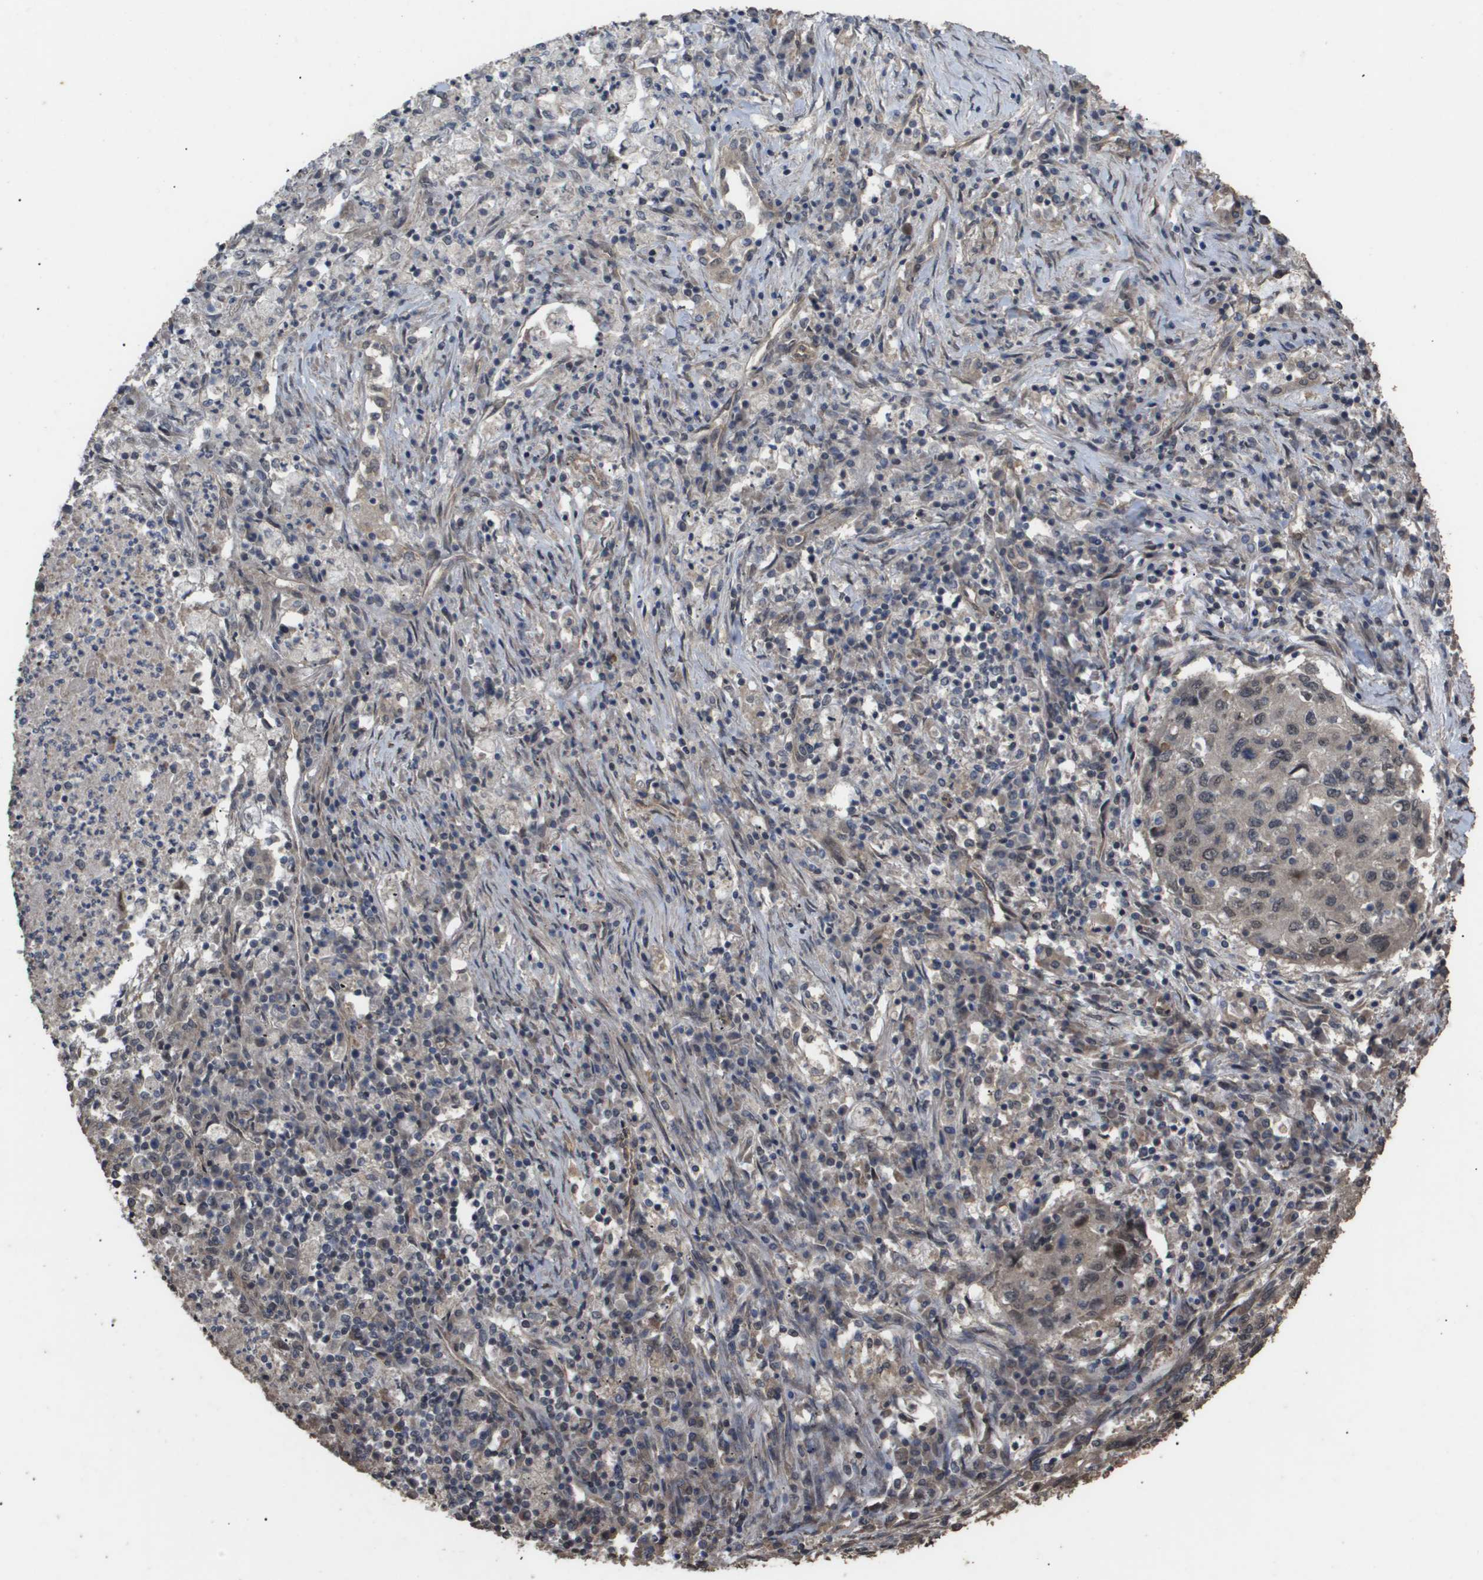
{"staining": {"intensity": "weak", "quantity": ">75%", "location": "cytoplasmic/membranous,nuclear"}, "tissue": "lung cancer", "cell_type": "Tumor cells", "image_type": "cancer", "snomed": [{"axis": "morphology", "description": "Squamous cell carcinoma, NOS"}, {"axis": "topography", "description": "Lung"}], "caption": "Weak cytoplasmic/membranous and nuclear protein positivity is identified in approximately >75% of tumor cells in lung squamous cell carcinoma.", "gene": "CUL5", "patient": {"sex": "female", "age": 63}}